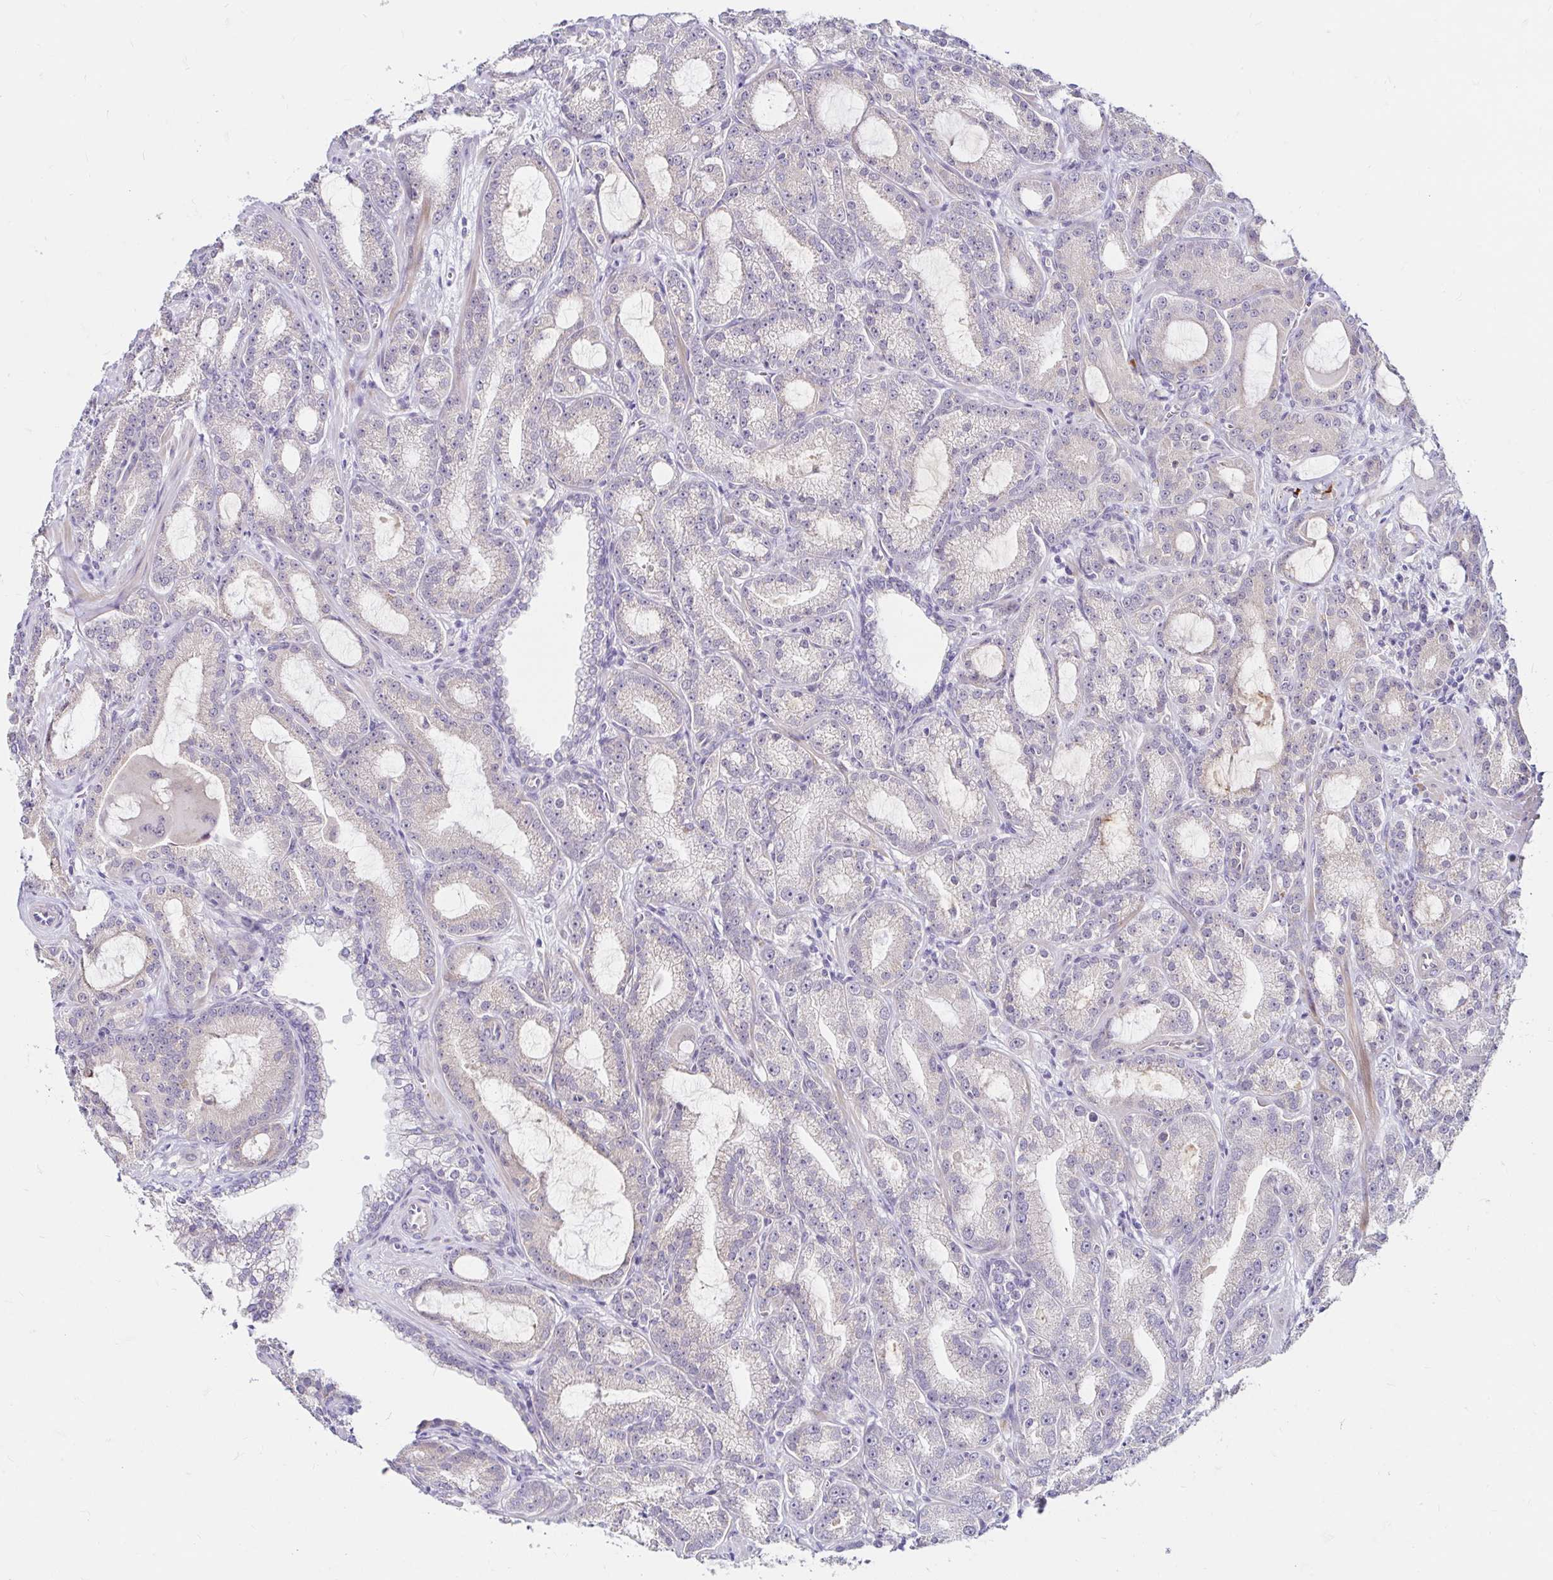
{"staining": {"intensity": "negative", "quantity": "none", "location": "none"}, "tissue": "prostate cancer", "cell_type": "Tumor cells", "image_type": "cancer", "snomed": [{"axis": "morphology", "description": "Adenocarcinoma, High grade"}, {"axis": "topography", "description": "Prostate"}], "caption": "Immunohistochemical staining of adenocarcinoma (high-grade) (prostate) demonstrates no significant staining in tumor cells. The staining is performed using DAB (3,3'-diaminobenzidine) brown chromogen with nuclei counter-stained in using hematoxylin.", "gene": "GUCY1A1", "patient": {"sex": "male", "age": 65}}